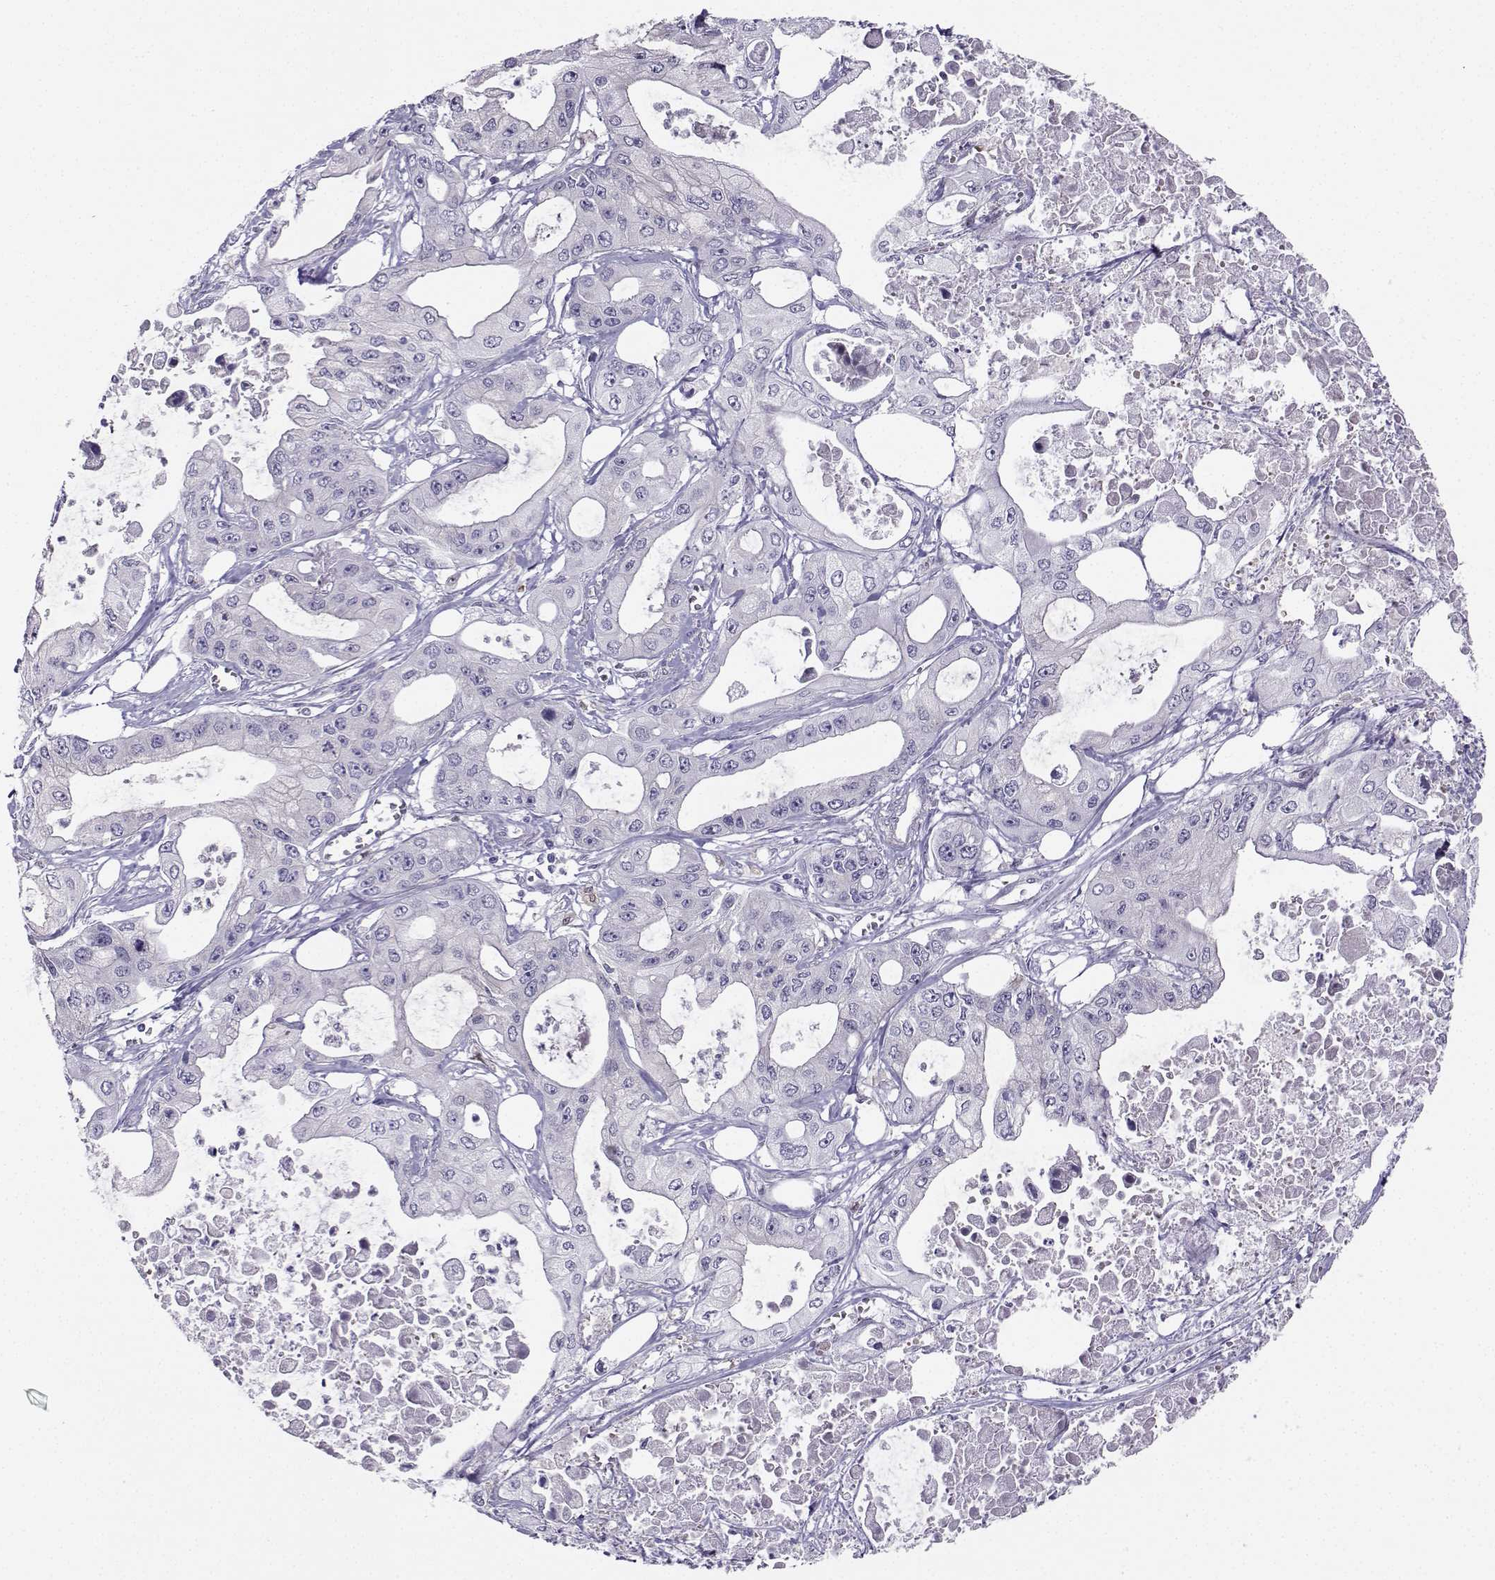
{"staining": {"intensity": "negative", "quantity": "none", "location": "none"}, "tissue": "pancreatic cancer", "cell_type": "Tumor cells", "image_type": "cancer", "snomed": [{"axis": "morphology", "description": "Adenocarcinoma, NOS"}, {"axis": "topography", "description": "Pancreas"}], "caption": "A histopathology image of human pancreatic adenocarcinoma is negative for staining in tumor cells. The staining is performed using DAB (3,3'-diaminobenzidine) brown chromogen with nuclei counter-stained in using hematoxylin.", "gene": "DCLK3", "patient": {"sex": "male", "age": 70}}